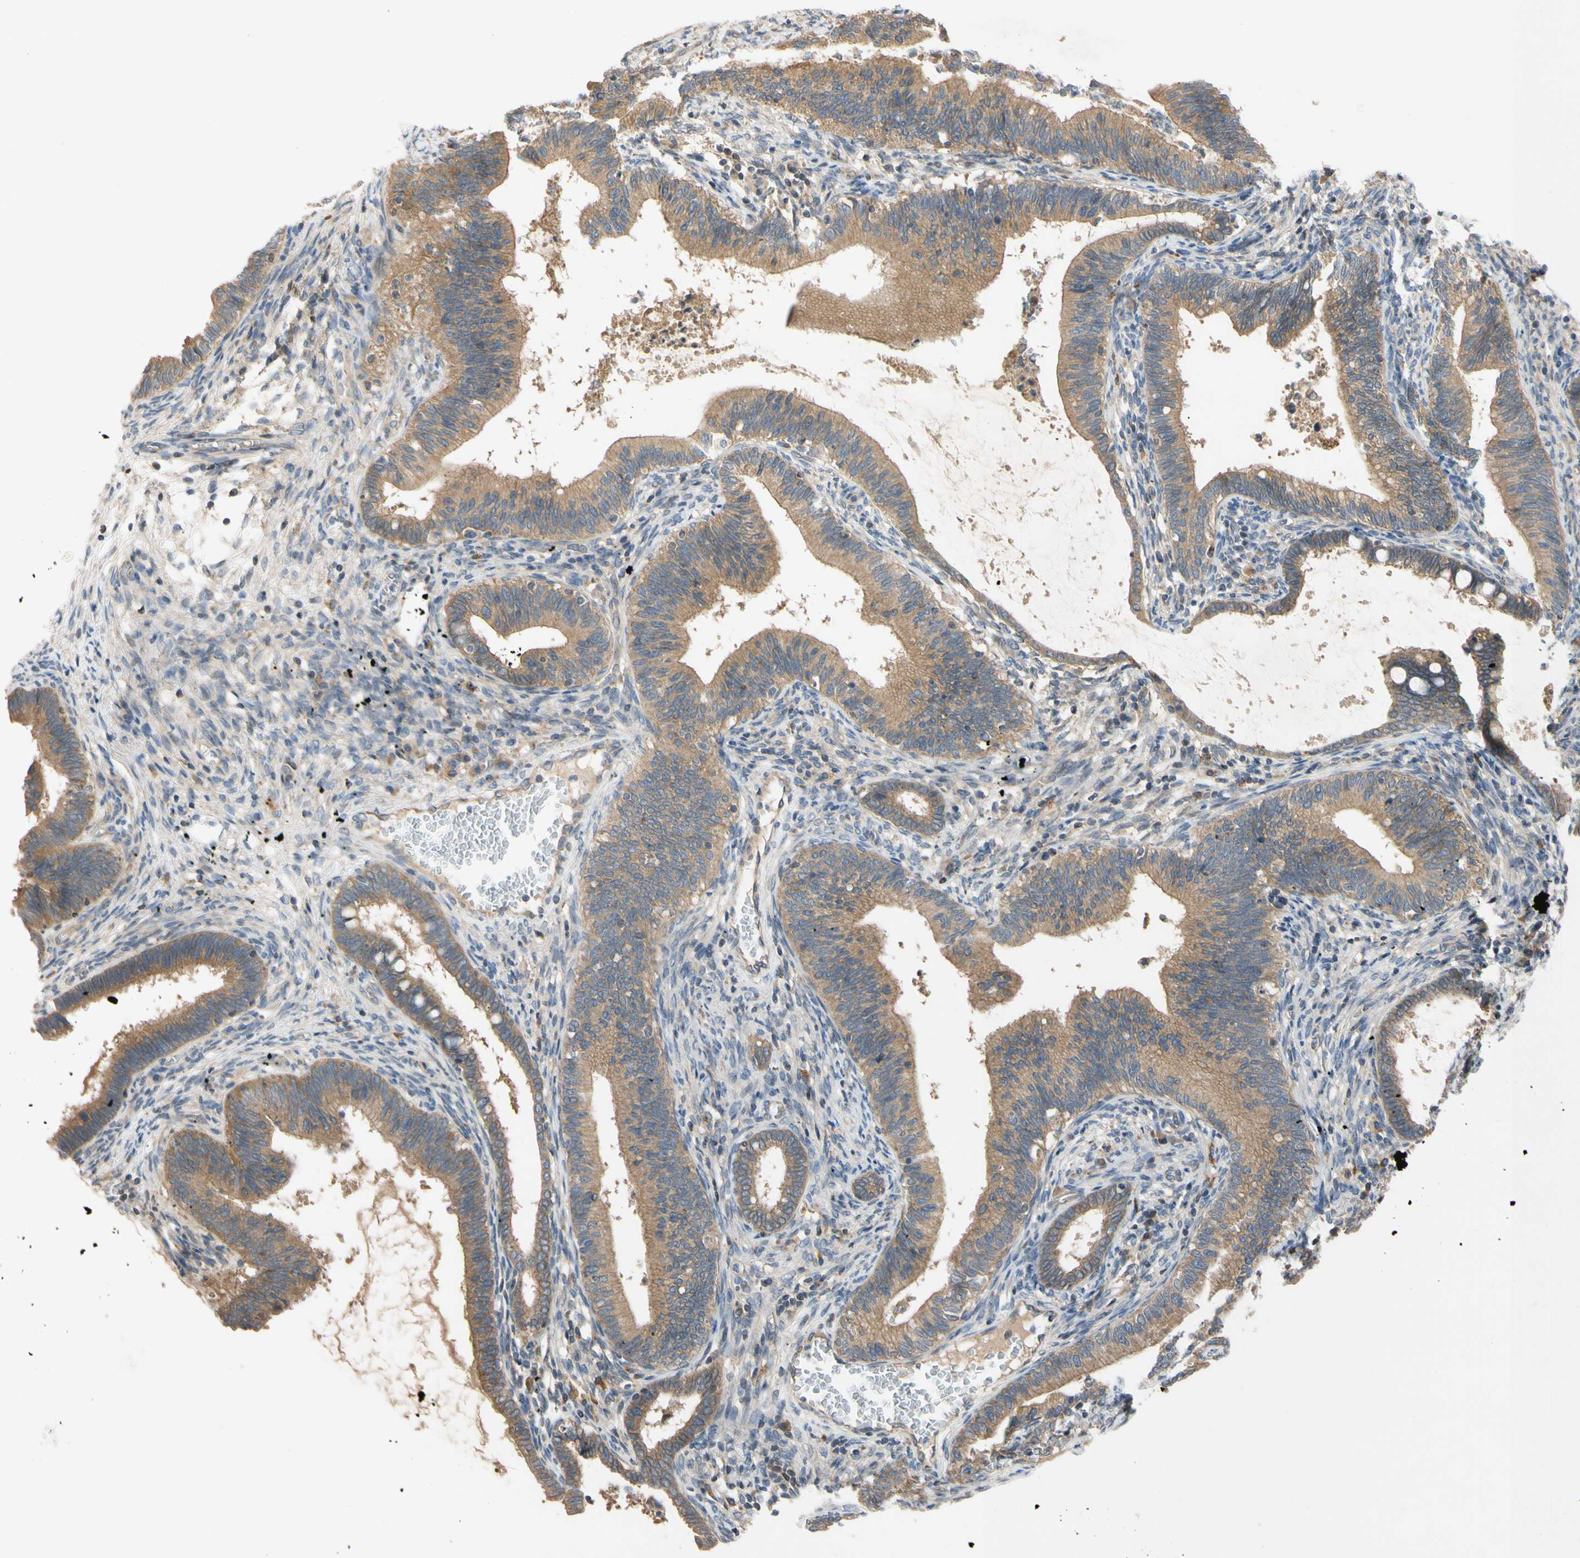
{"staining": {"intensity": "moderate", "quantity": ">75%", "location": "cytoplasmic/membranous"}, "tissue": "cervical cancer", "cell_type": "Tumor cells", "image_type": "cancer", "snomed": [{"axis": "morphology", "description": "Adenocarcinoma, NOS"}, {"axis": "topography", "description": "Cervix"}], "caption": "Immunohistochemistry micrograph of adenocarcinoma (cervical) stained for a protein (brown), which demonstrates medium levels of moderate cytoplasmic/membranous staining in about >75% of tumor cells.", "gene": "MBTPS2", "patient": {"sex": "female", "age": 44}}